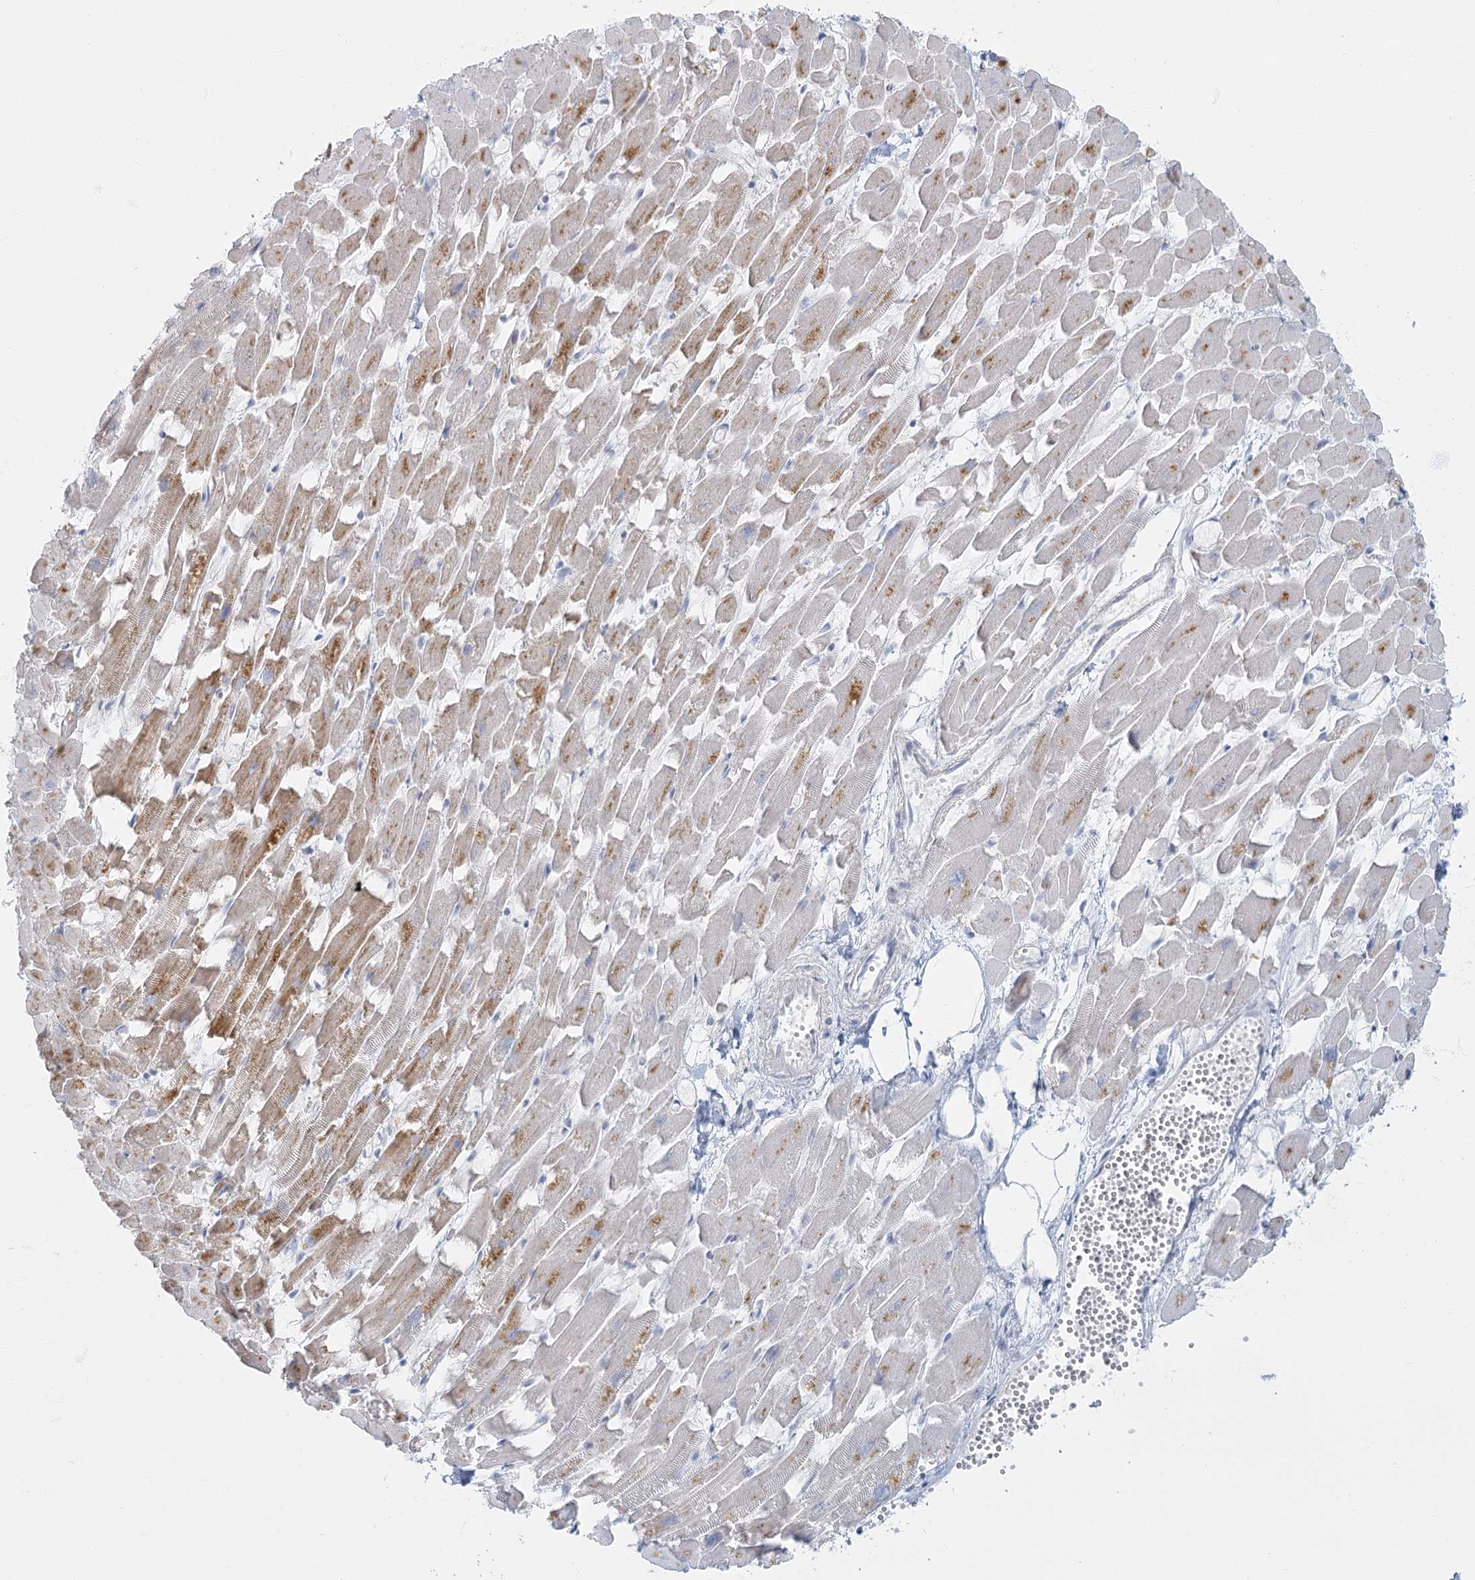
{"staining": {"intensity": "moderate", "quantity": "<25%", "location": "cytoplasmic/membranous"}, "tissue": "heart muscle", "cell_type": "Cardiomyocytes", "image_type": "normal", "snomed": [{"axis": "morphology", "description": "Normal tissue, NOS"}, {"axis": "topography", "description": "Heart"}], "caption": "Heart muscle stained with immunohistochemistry (IHC) shows moderate cytoplasmic/membranous positivity in about <25% of cardiomyocytes.", "gene": "FAM110C", "patient": {"sex": "female", "age": 64}}